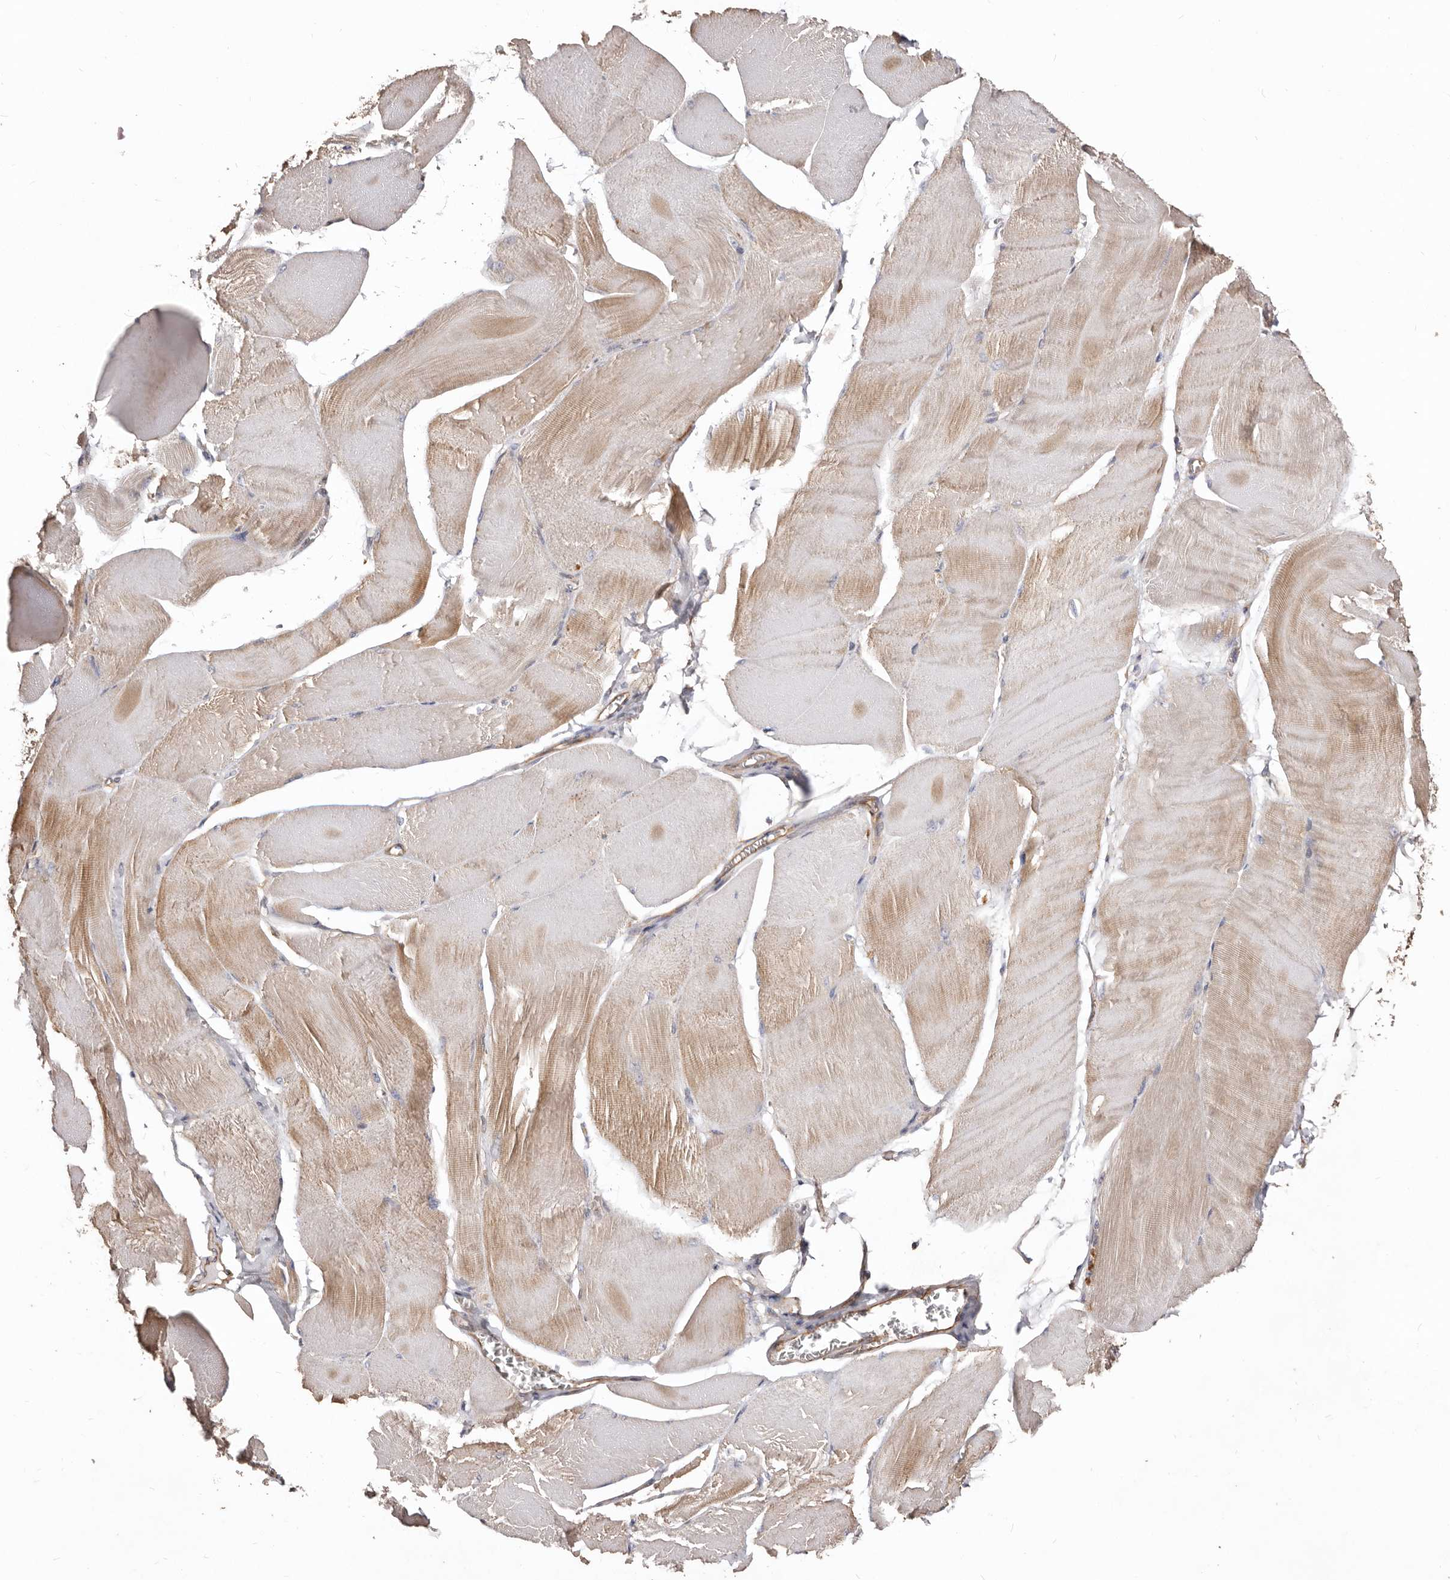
{"staining": {"intensity": "moderate", "quantity": "25%-75%", "location": "cytoplasmic/membranous"}, "tissue": "skeletal muscle", "cell_type": "Myocytes", "image_type": "normal", "snomed": [{"axis": "morphology", "description": "Normal tissue, NOS"}, {"axis": "morphology", "description": "Basal cell carcinoma"}, {"axis": "topography", "description": "Skeletal muscle"}], "caption": "DAB (3,3'-diaminobenzidine) immunohistochemical staining of benign skeletal muscle demonstrates moderate cytoplasmic/membranous protein staining in about 25%-75% of myocytes. Nuclei are stained in blue.", "gene": "LRRC25", "patient": {"sex": "female", "age": 64}}